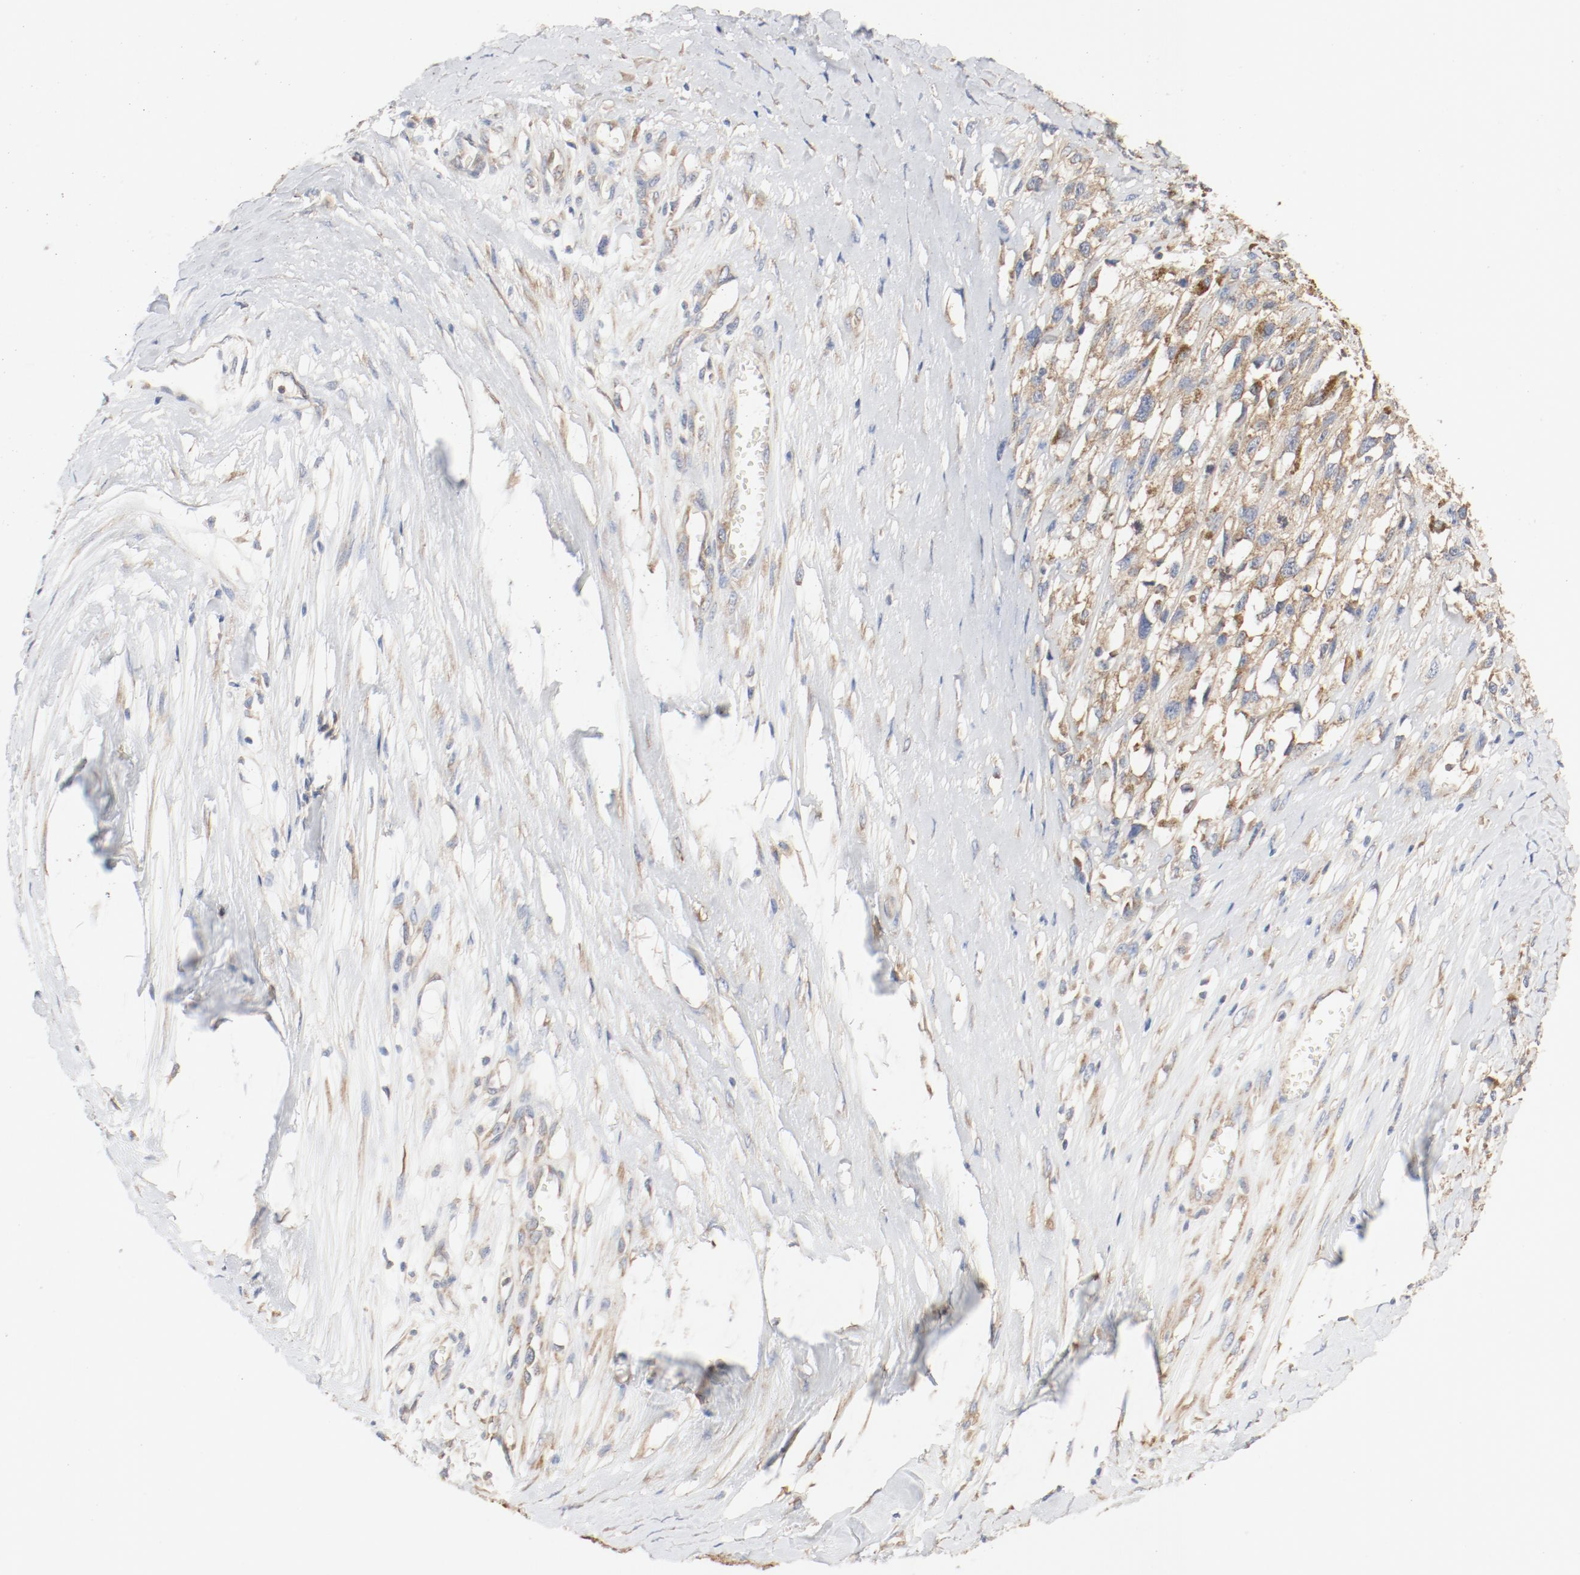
{"staining": {"intensity": "moderate", "quantity": ">75%", "location": "cytoplasmic/membranous"}, "tissue": "melanoma", "cell_type": "Tumor cells", "image_type": "cancer", "snomed": [{"axis": "morphology", "description": "Malignant melanoma, Metastatic site"}, {"axis": "topography", "description": "Lymph node"}], "caption": "The histopathology image shows immunohistochemical staining of malignant melanoma (metastatic site). There is moderate cytoplasmic/membranous expression is appreciated in approximately >75% of tumor cells. Nuclei are stained in blue.", "gene": "RPS6", "patient": {"sex": "male", "age": 59}}